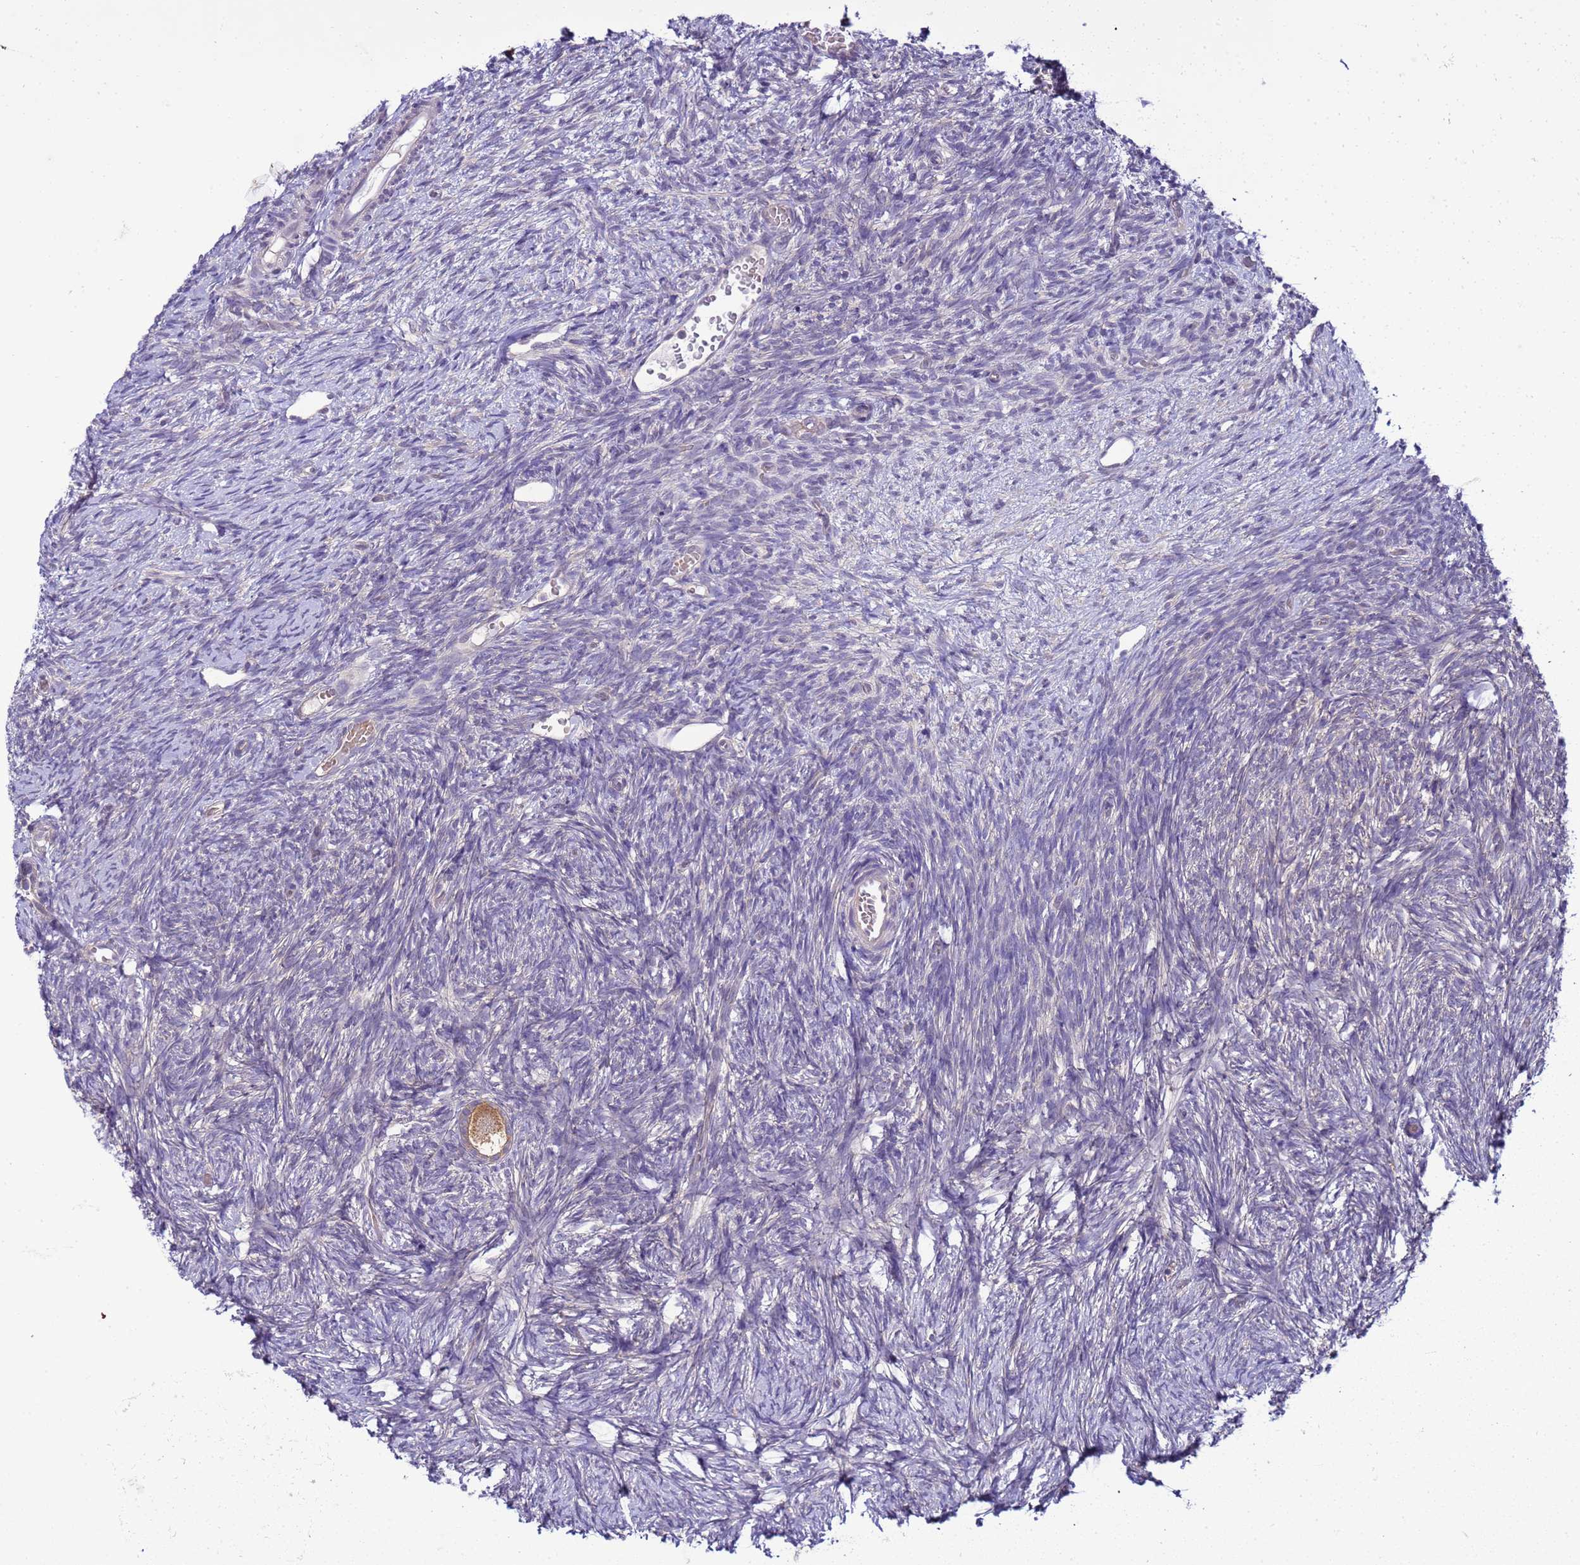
{"staining": {"intensity": "moderate", "quantity": ">75%", "location": "cytoplasmic/membranous"}, "tissue": "ovary", "cell_type": "Follicle cells", "image_type": "normal", "snomed": [{"axis": "morphology", "description": "Normal tissue, NOS"}, {"axis": "topography", "description": "Ovary"}], "caption": "This photomicrograph reveals immunohistochemistry (IHC) staining of unremarkable ovary, with medium moderate cytoplasmic/membranous positivity in approximately >75% of follicle cells.", "gene": "DDI2", "patient": {"sex": "female", "age": 39}}